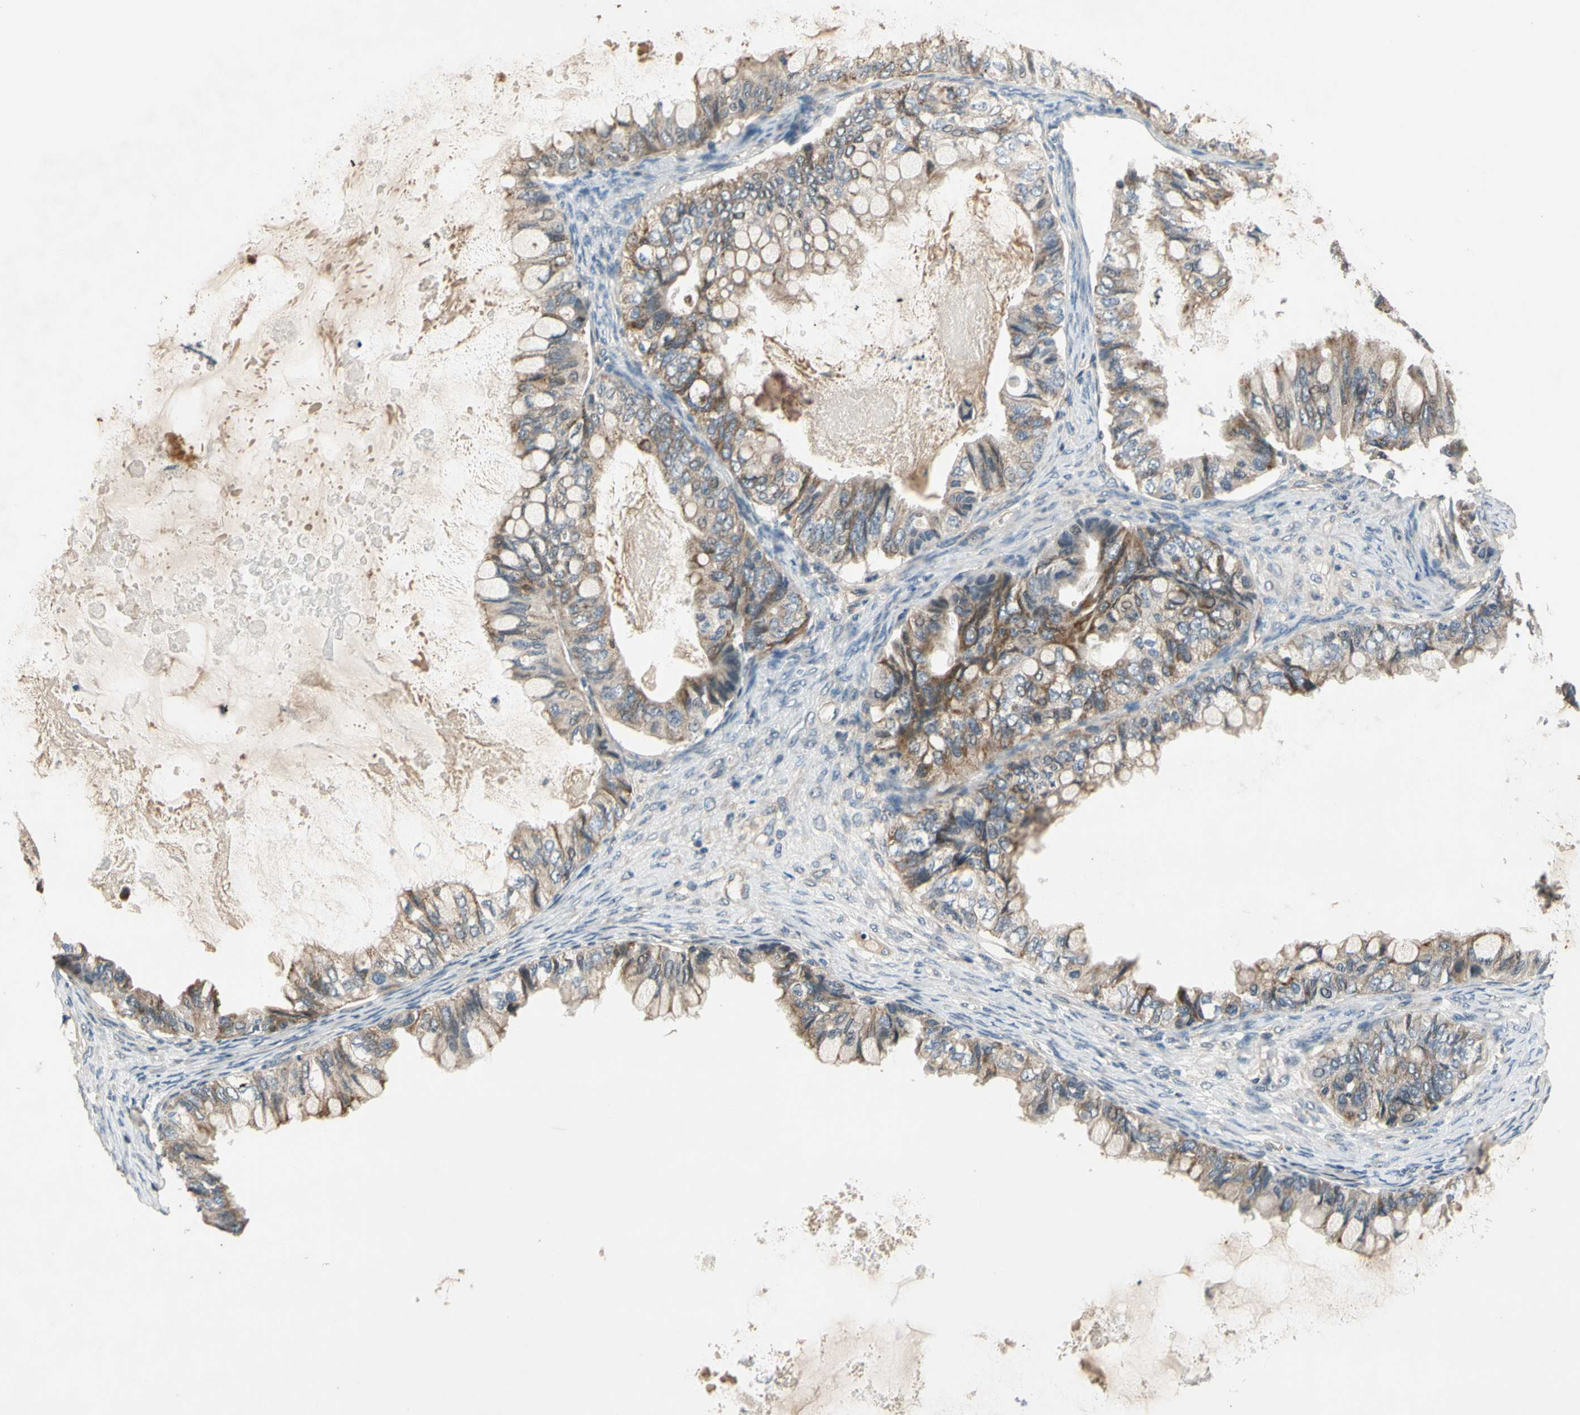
{"staining": {"intensity": "moderate", "quantity": "25%-75%", "location": "cytoplasmic/membranous"}, "tissue": "ovarian cancer", "cell_type": "Tumor cells", "image_type": "cancer", "snomed": [{"axis": "morphology", "description": "Cystadenocarcinoma, mucinous, NOS"}, {"axis": "topography", "description": "Ovary"}], "caption": "An immunohistochemistry image of neoplastic tissue is shown. Protein staining in brown shows moderate cytoplasmic/membranous positivity in mucinous cystadenocarcinoma (ovarian) within tumor cells. The staining was performed using DAB to visualize the protein expression in brown, while the nuclei were stained in blue with hematoxylin (Magnification: 20x).", "gene": "ALKBH3", "patient": {"sex": "female", "age": 80}}